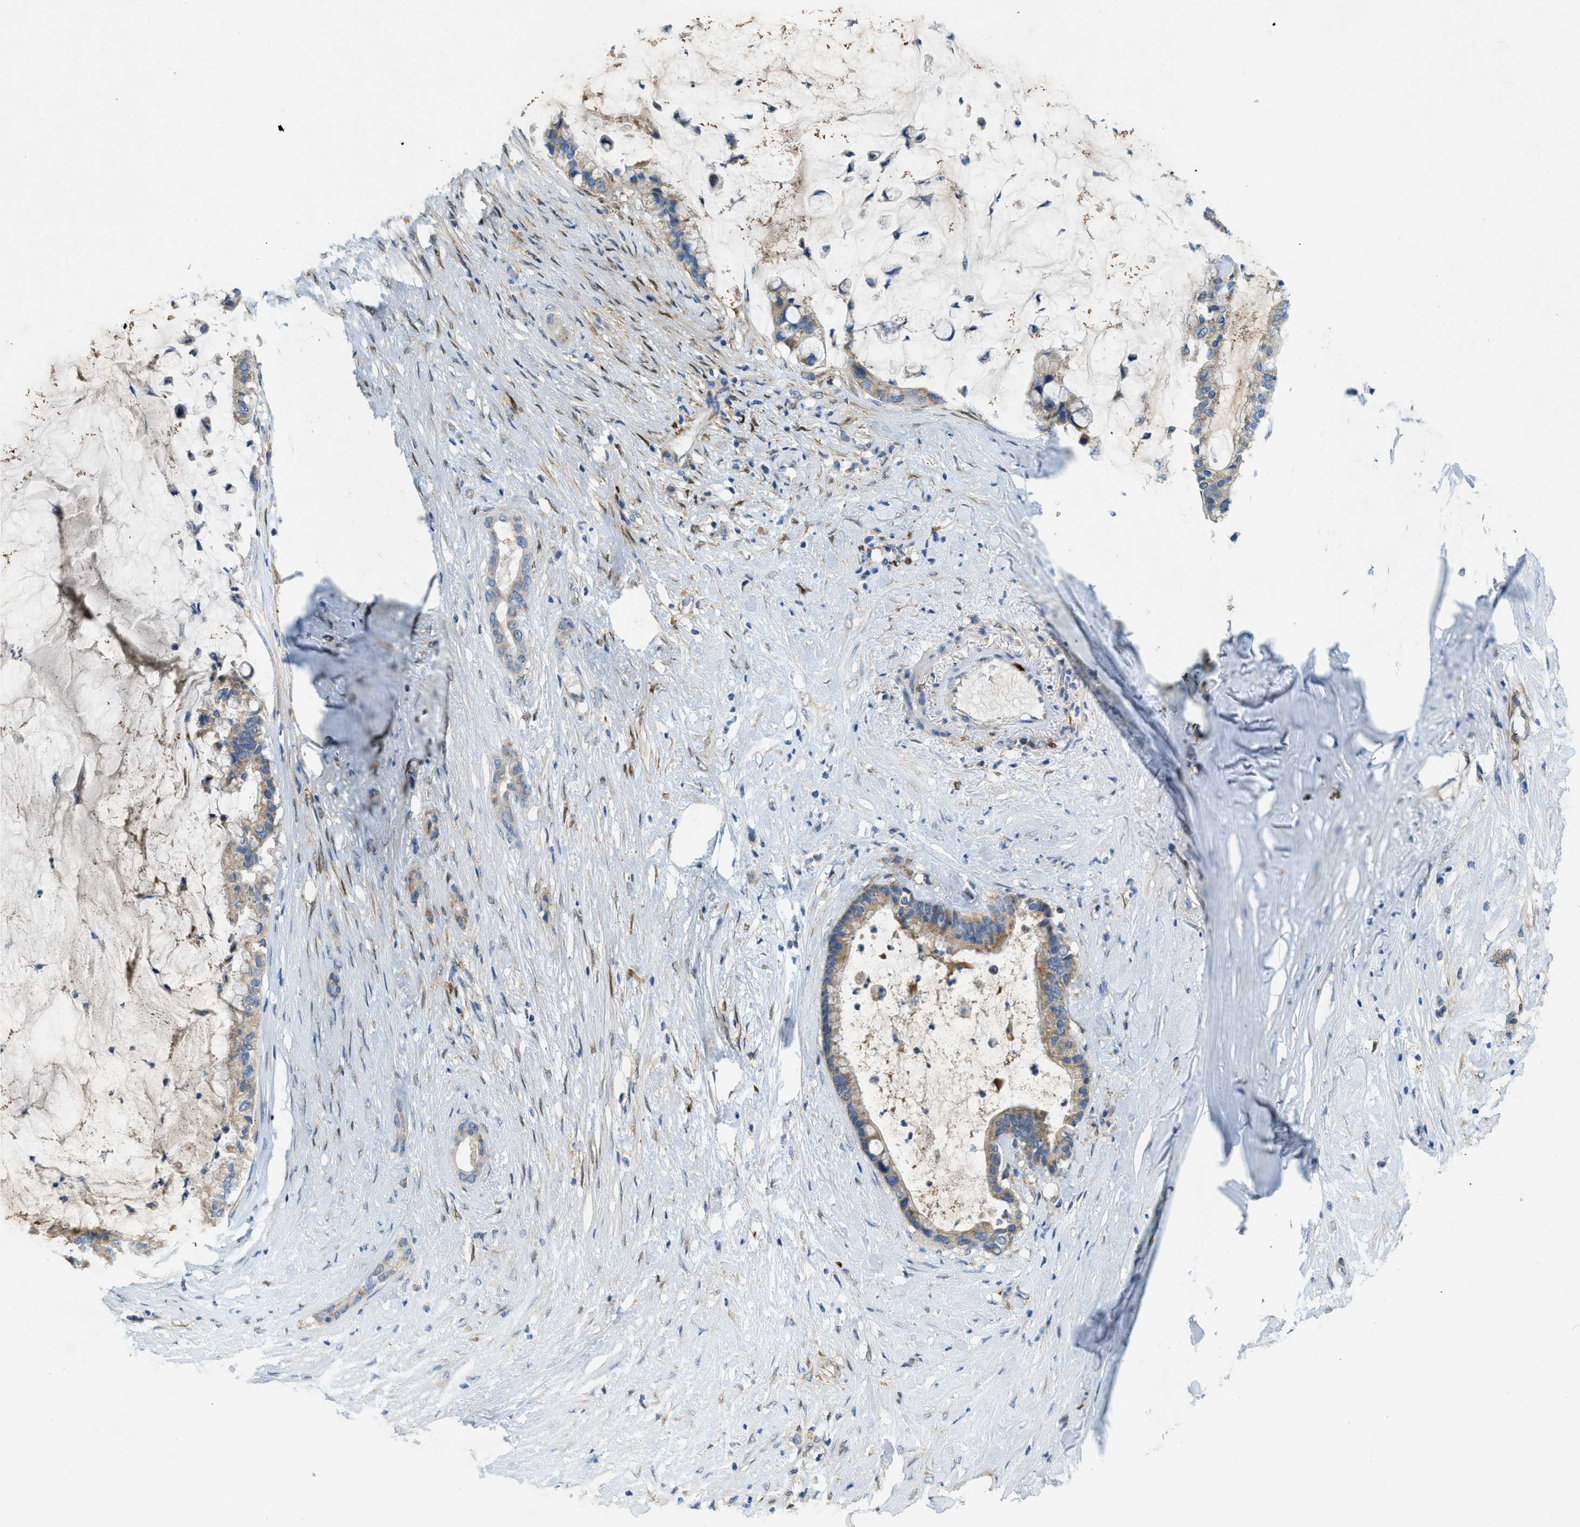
{"staining": {"intensity": "moderate", "quantity": ">75%", "location": "cytoplasmic/membranous"}, "tissue": "pancreatic cancer", "cell_type": "Tumor cells", "image_type": "cancer", "snomed": [{"axis": "morphology", "description": "Adenocarcinoma, NOS"}, {"axis": "topography", "description": "Pancreas"}], "caption": "Moderate cytoplasmic/membranous positivity for a protein is seen in approximately >75% of tumor cells of pancreatic cancer using immunohistochemistry (IHC).", "gene": "CYGB", "patient": {"sex": "male", "age": 41}}